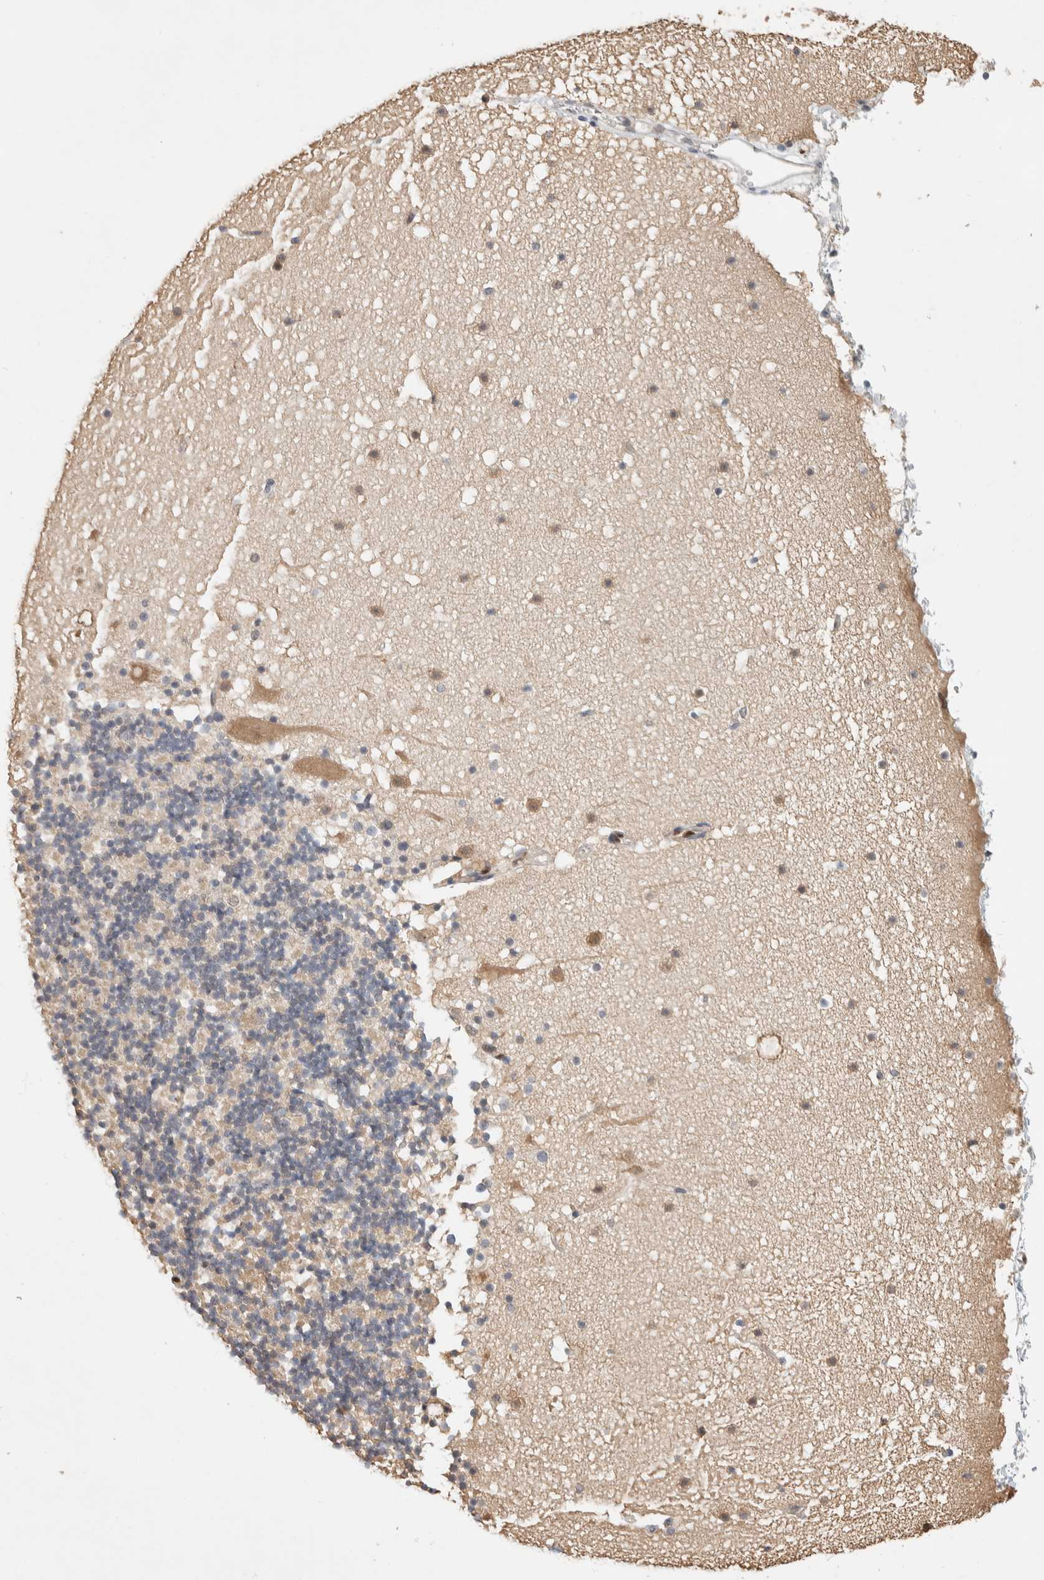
{"staining": {"intensity": "weak", "quantity": "<25%", "location": "cytoplasmic/membranous"}, "tissue": "cerebellum", "cell_type": "Cells in granular layer", "image_type": "normal", "snomed": [{"axis": "morphology", "description": "Normal tissue, NOS"}, {"axis": "topography", "description": "Cerebellum"}], "caption": "Cells in granular layer show no significant expression in normal cerebellum.", "gene": "PUS7", "patient": {"sex": "male", "age": 57}}